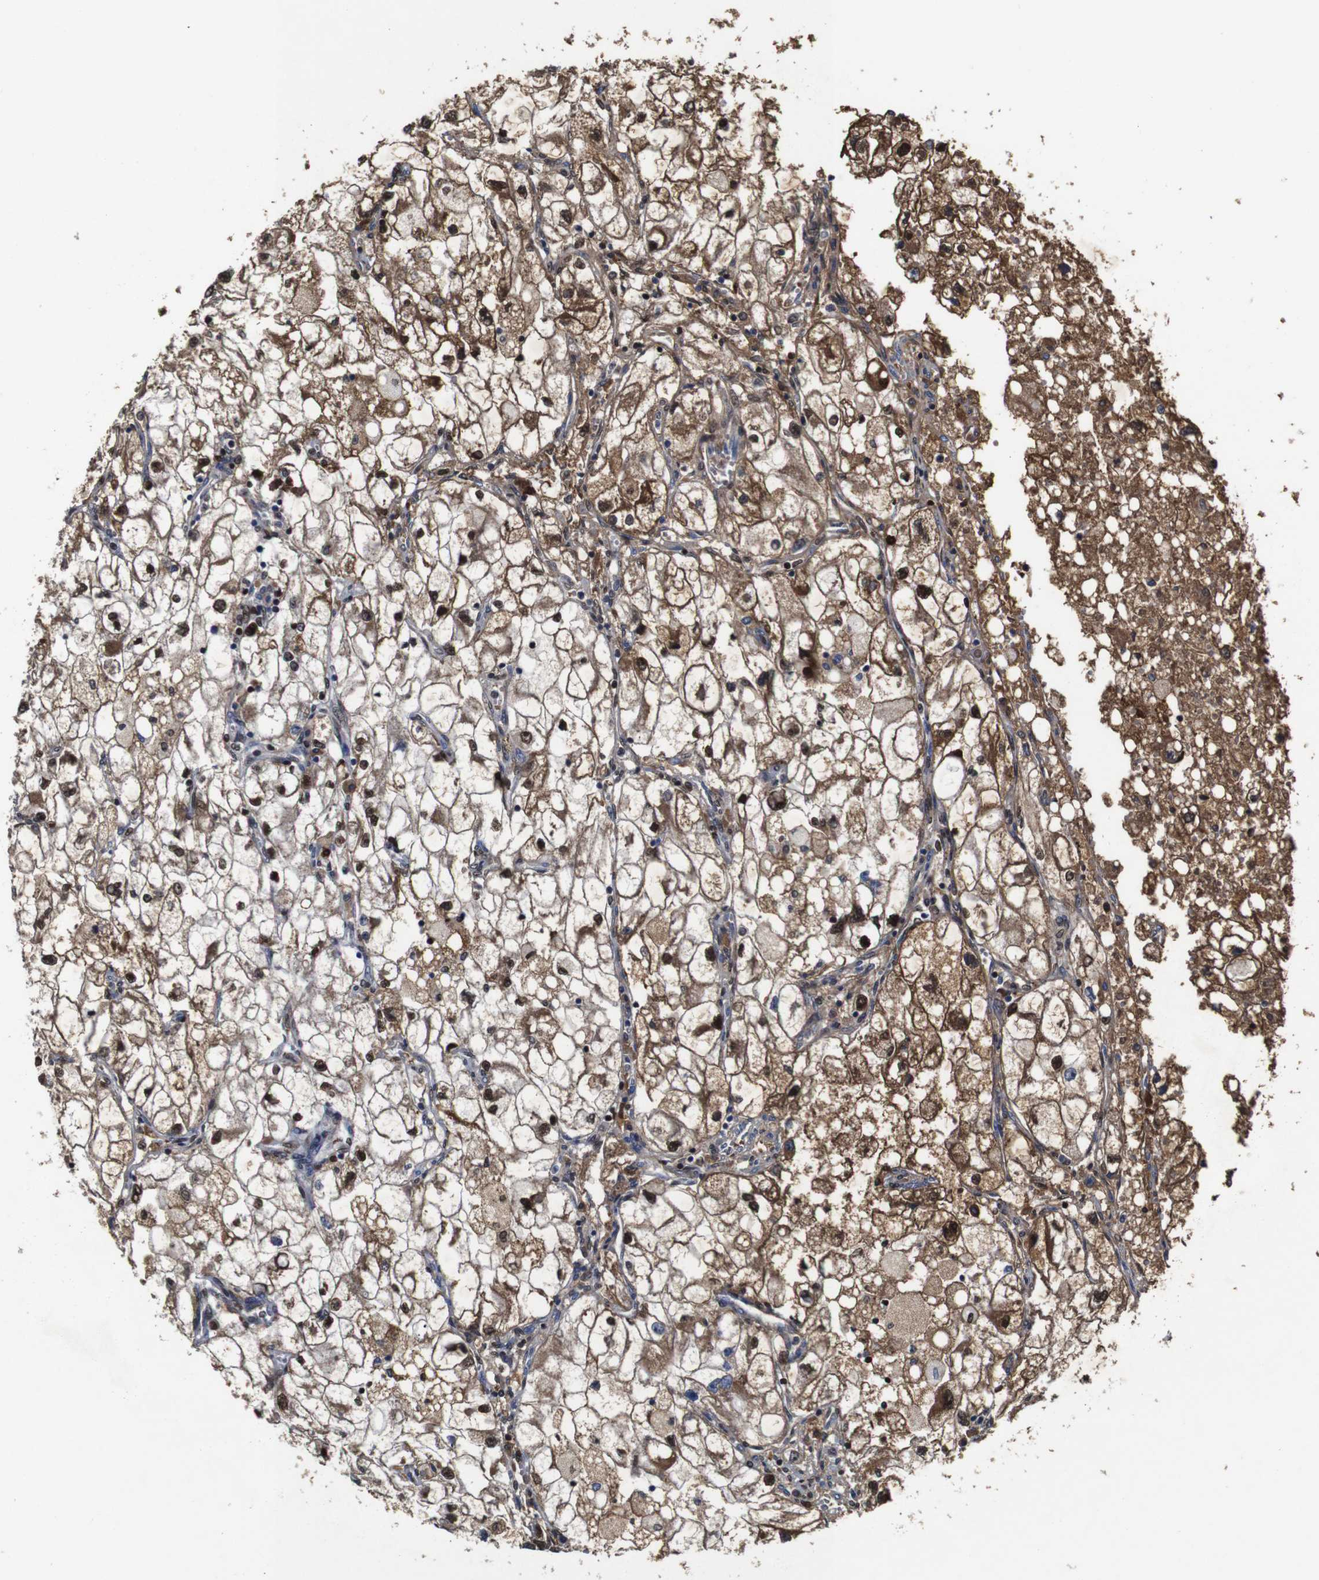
{"staining": {"intensity": "moderate", "quantity": ">75%", "location": "cytoplasmic/membranous,nuclear"}, "tissue": "renal cancer", "cell_type": "Tumor cells", "image_type": "cancer", "snomed": [{"axis": "morphology", "description": "Adenocarcinoma, NOS"}, {"axis": "topography", "description": "Kidney"}], "caption": "Moderate cytoplasmic/membranous and nuclear protein positivity is appreciated in about >75% of tumor cells in renal cancer (adenocarcinoma).", "gene": "MYC", "patient": {"sex": "female", "age": 70}}